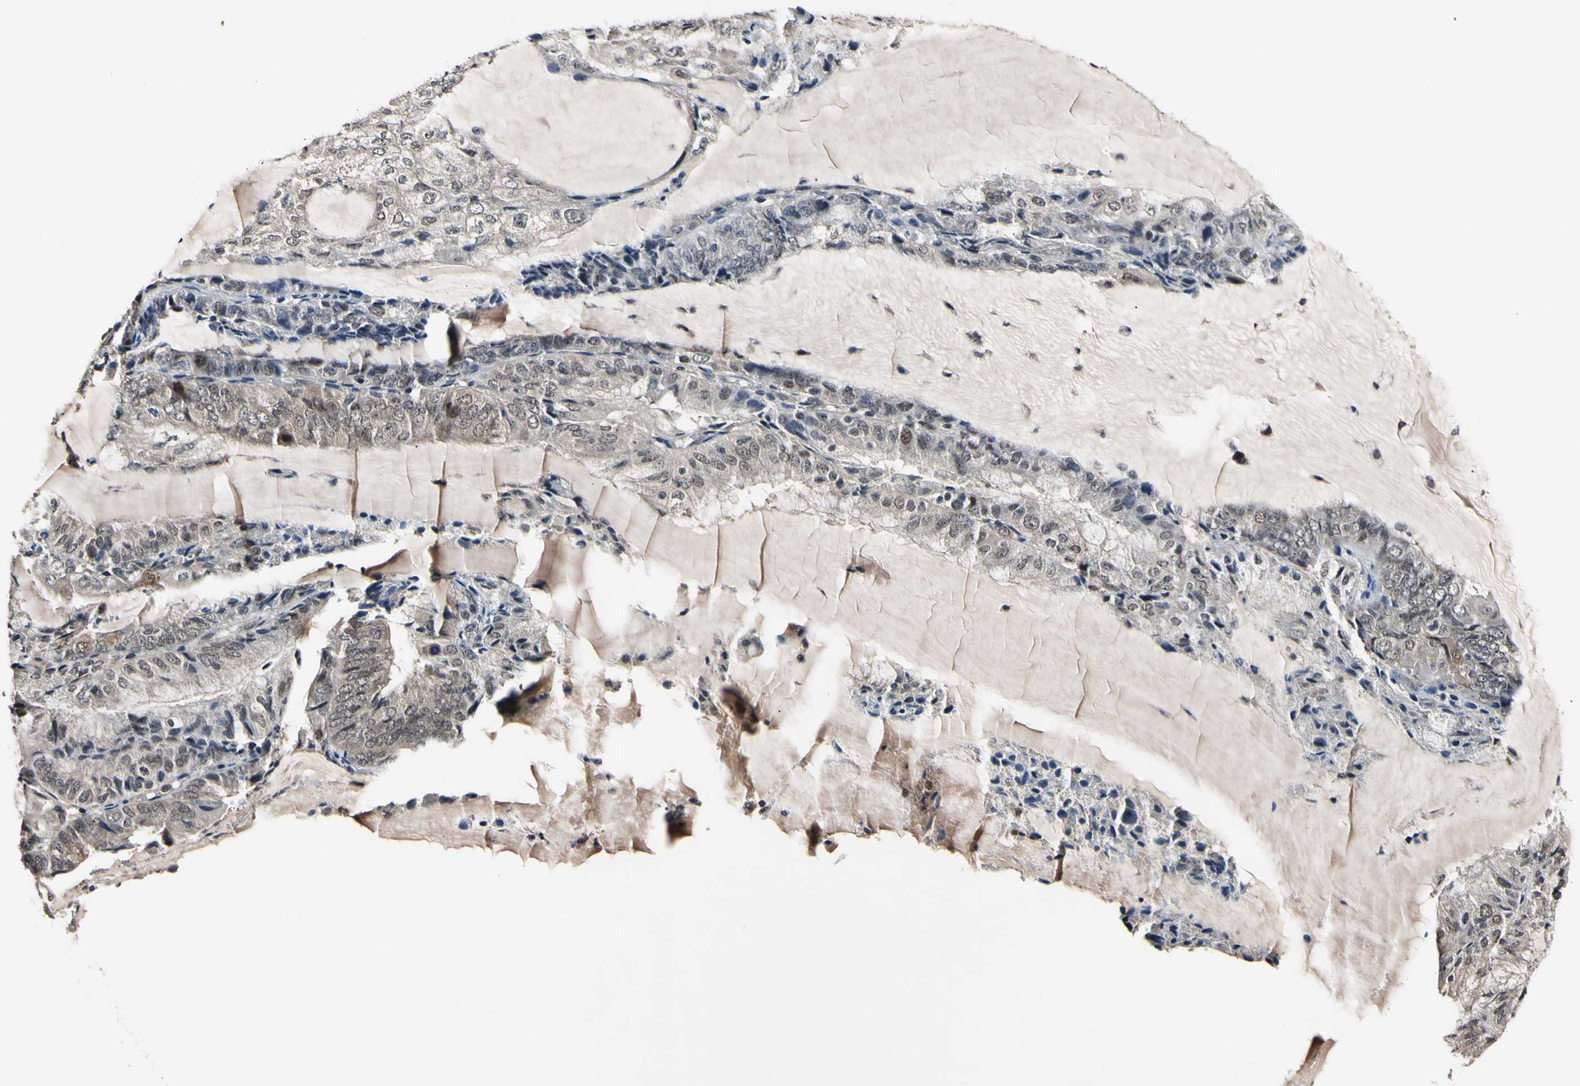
{"staining": {"intensity": "weak", "quantity": ">75%", "location": "cytoplasmic/membranous,nuclear"}, "tissue": "endometrial cancer", "cell_type": "Tumor cells", "image_type": "cancer", "snomed": [{"axis": "morphology", "description": "Adenocarcinoma, NOS"}, {"axis": "topography", "description": "Endometrium"}], "caption": "Immunohistochemical staining of human endometrial cancer displays weak cytoplasmic/membranous and nuclear protein positivity in about >75% of tumor cells.", "gene": "PSMD10", "patient": {"sex": "female", "age": 81}}